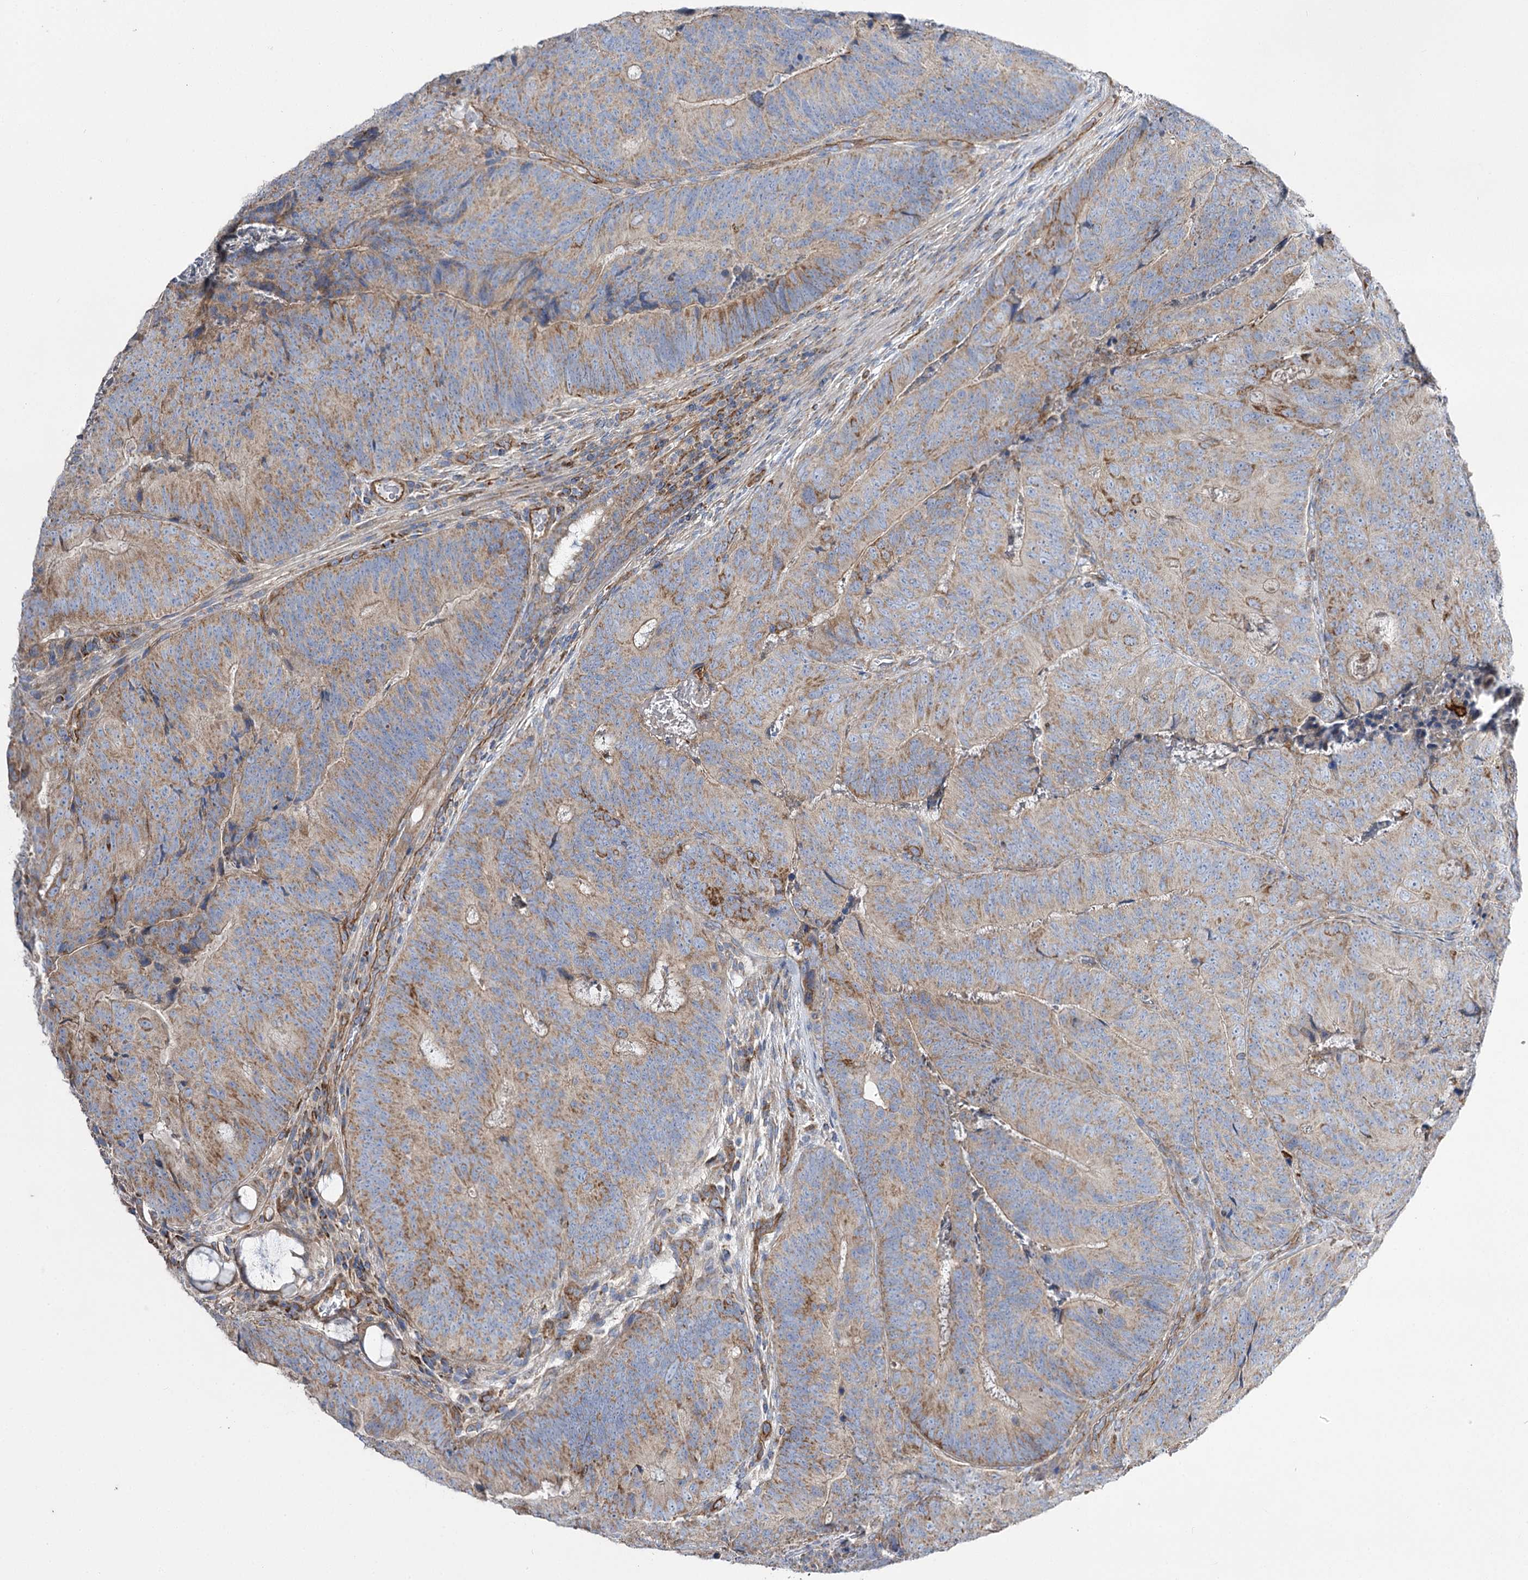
{"staining": {"intensity": "weak", "quantity": "25%-75%", "location": "cytoplasmic/membranous"}, "tissue": "colorectal cancer", "cell_type": "Tumor cells", "image_type": "cancer", "snomed": [{"axis": "morphology", "description": "Adenocarcinoma, NOS"}, {"axis": "topography", "description": "Colon"}], "caption": "Immunohistochemical staining of colorectal cancer displays low levels of weak cytoplasmic/membranous staining in about 25%-75% of tumor cells.", "gene": "RMDN2", "patient": {"sex": "female", "age": 67}}